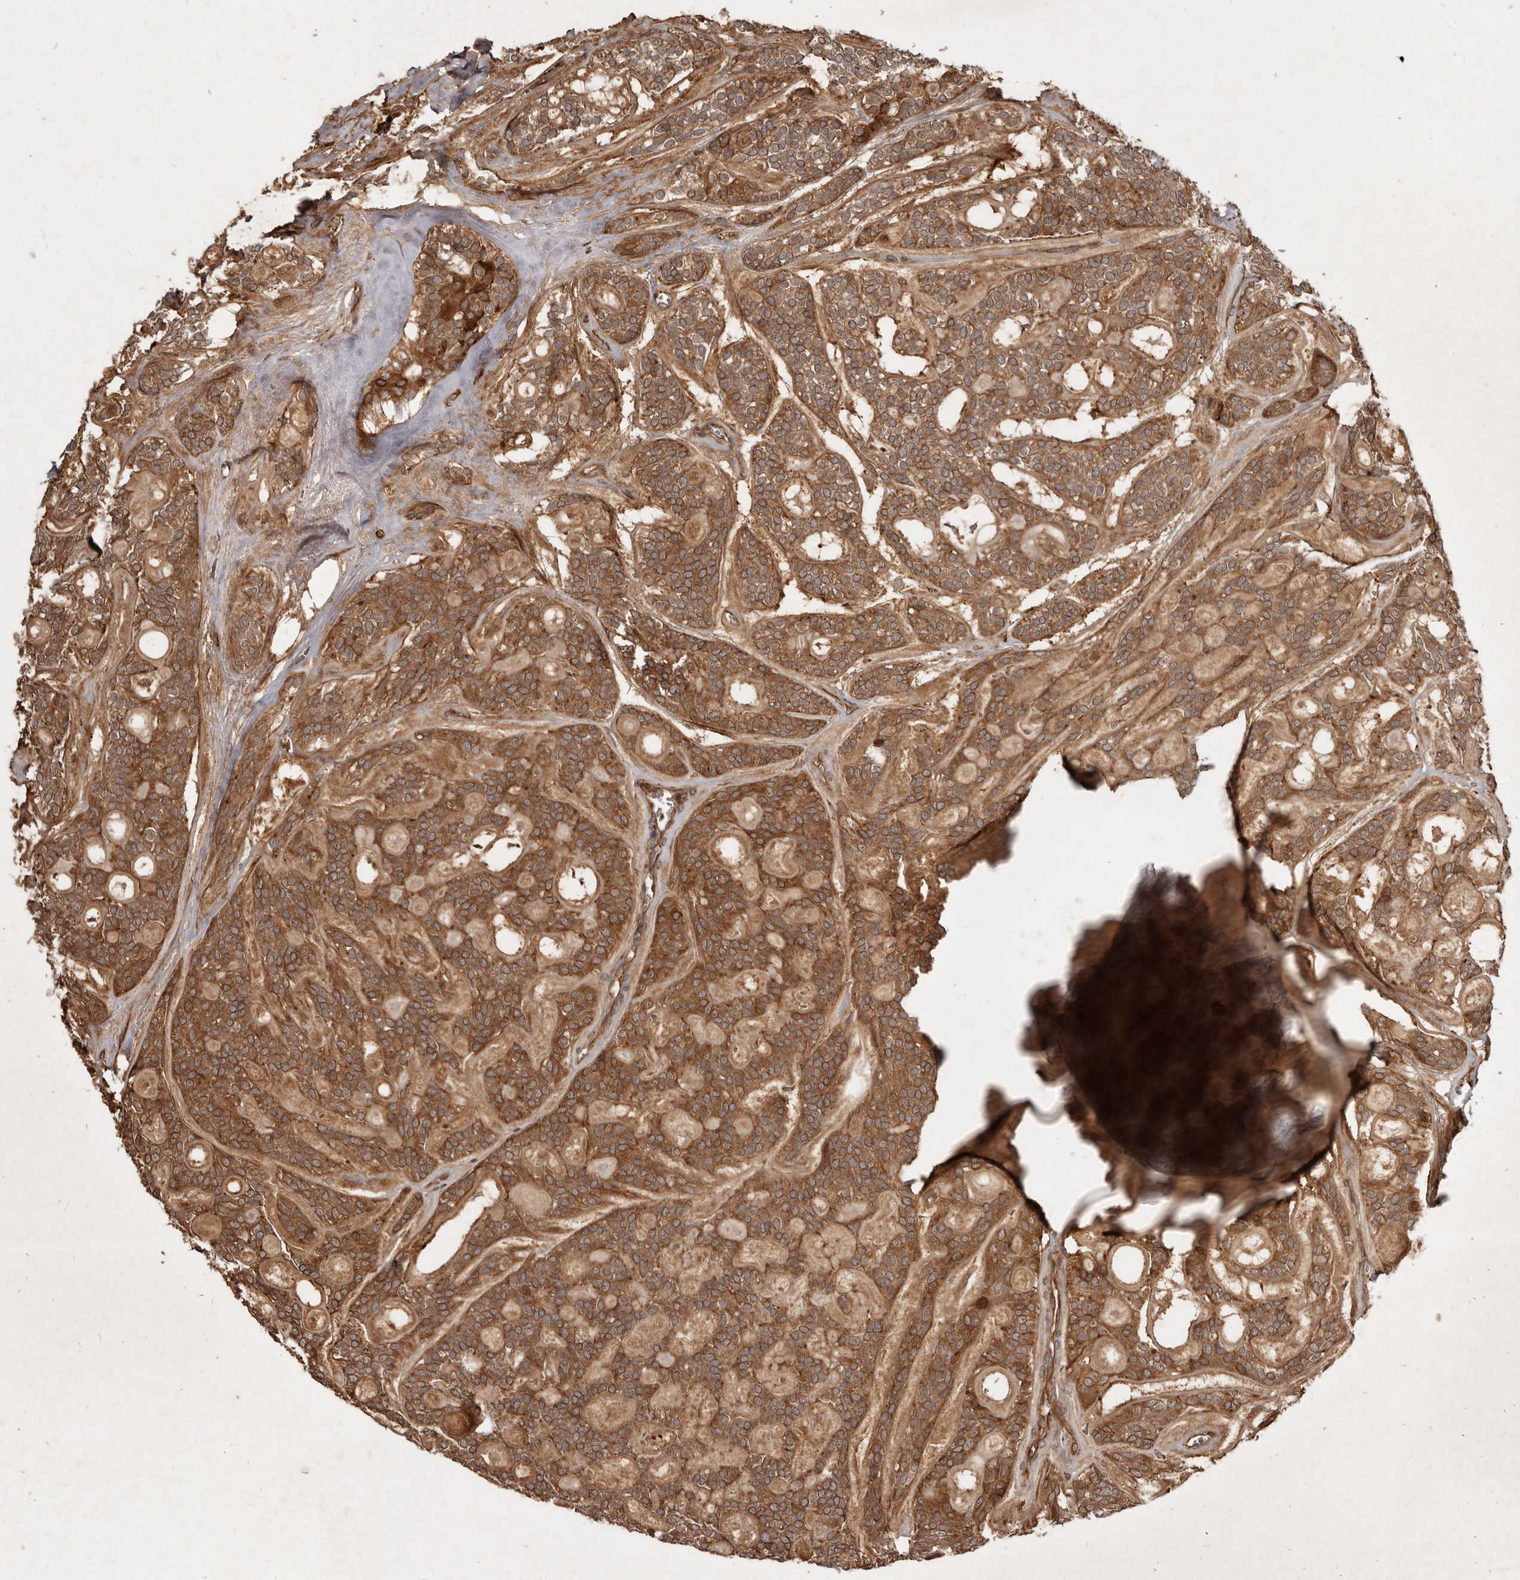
{"staining": {"intensity": "weak", "quantity": ">75%", "location": "cytoplasmic/membranous"}, "tissue": "head and neck cancer", "cell_type": "Tumor cells", "image_type": "cancer", "snomed": [{"axis": "morphology", "description": "Adenocarcinoma, NOS"}, {"axis": "topography", "description": "Head-Neck"}], "caption": "Human head and neck cancer (adenocarcinoma) stained for a protein (brown) displays weak cytoplasmic/membranous positive staining in approximately >75% of tumor cells.", "gene": "STK36", "patient": {"sex": "male", "age": 66}}